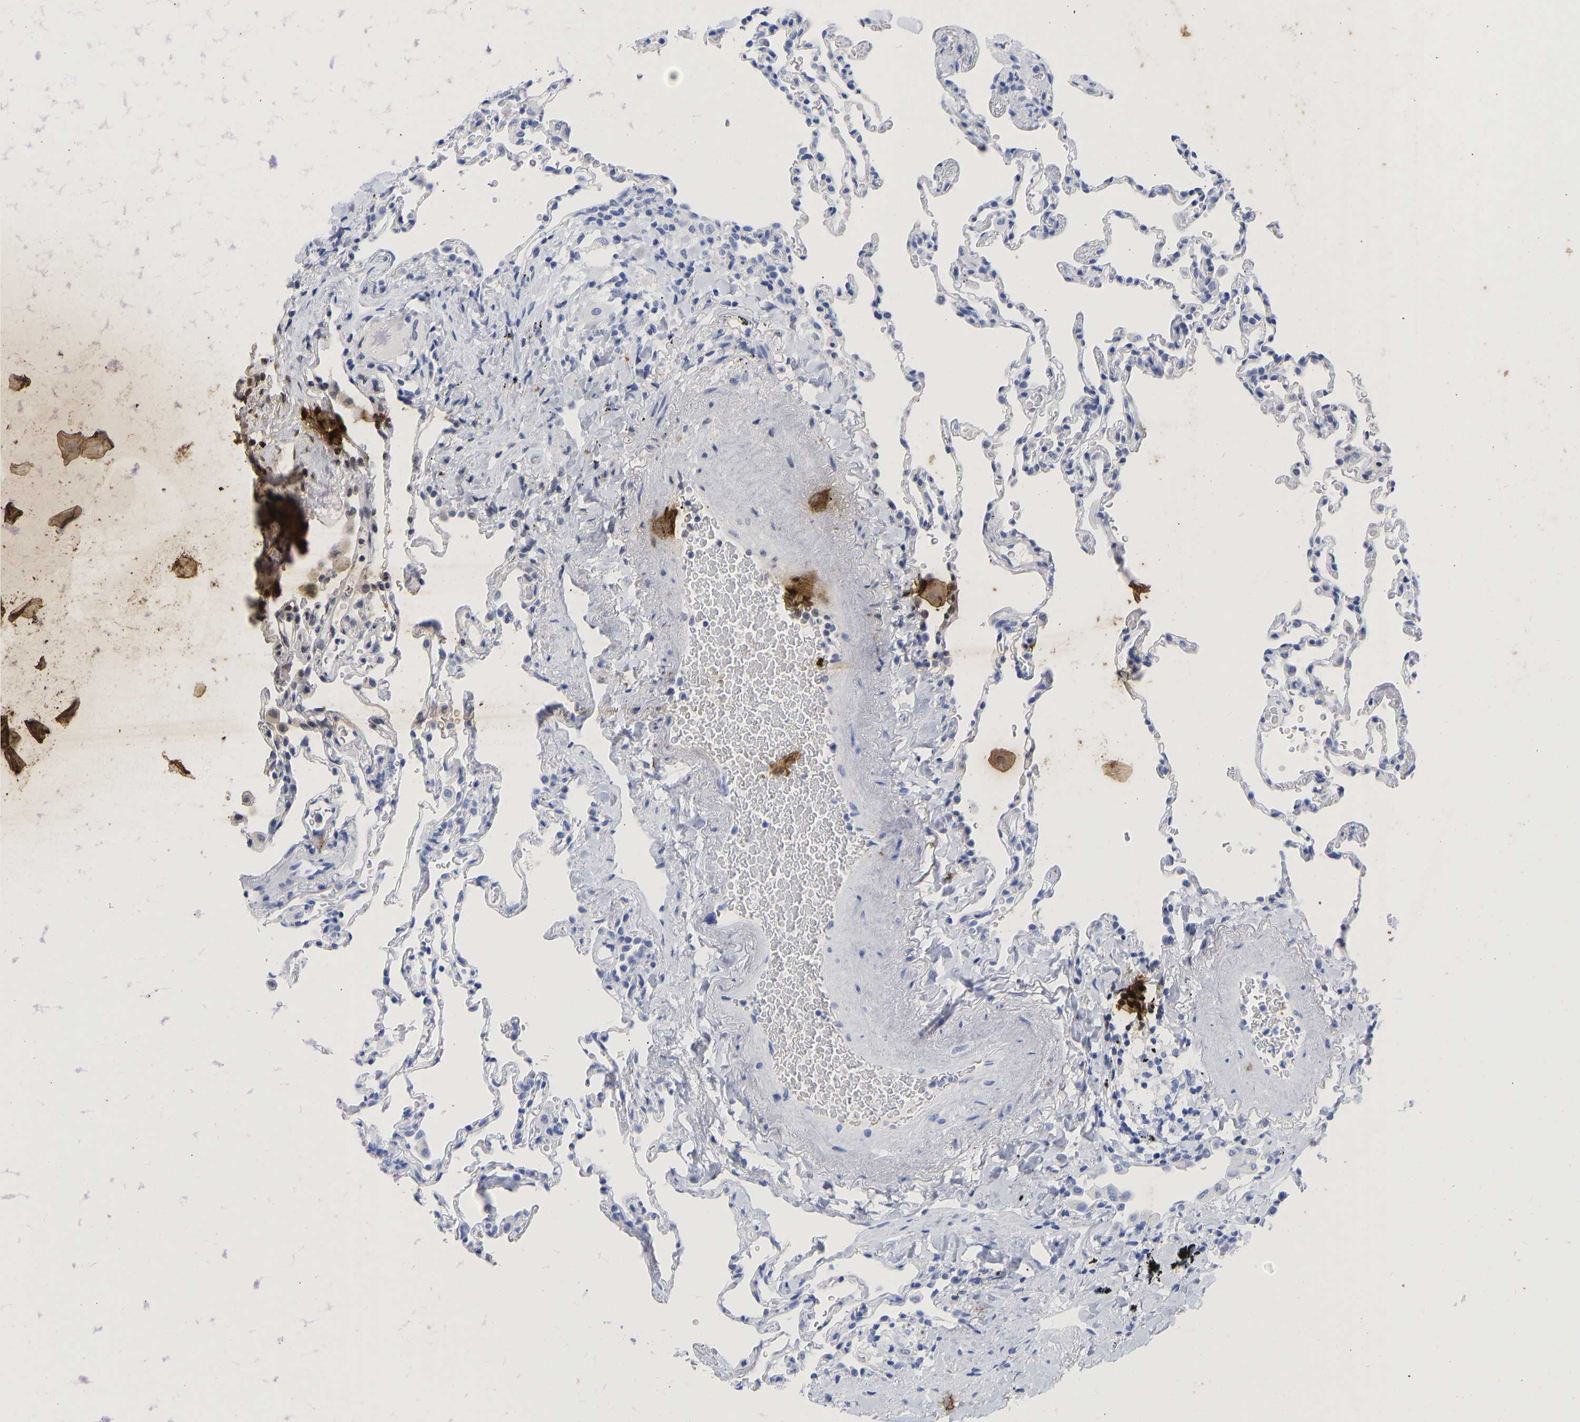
{"staining": {"intensity": "negative", "quantity": "none", "location": "none"}, "tissue": "lung", "cell_type": "Alveolar cells", "image_type": "normal", "snomed": [{"axis": "morphology", "description": "Normal tissue, NOS"}, {"axis": "topography", "description": "Lung"}], "caption": "IHC histopathology image of unremarkable lung: lung stained with DAB reveals no significant protein positivity in alveolar cells.", "gene": "KRT1", "patient": {"sex": "male", "age": 59}}